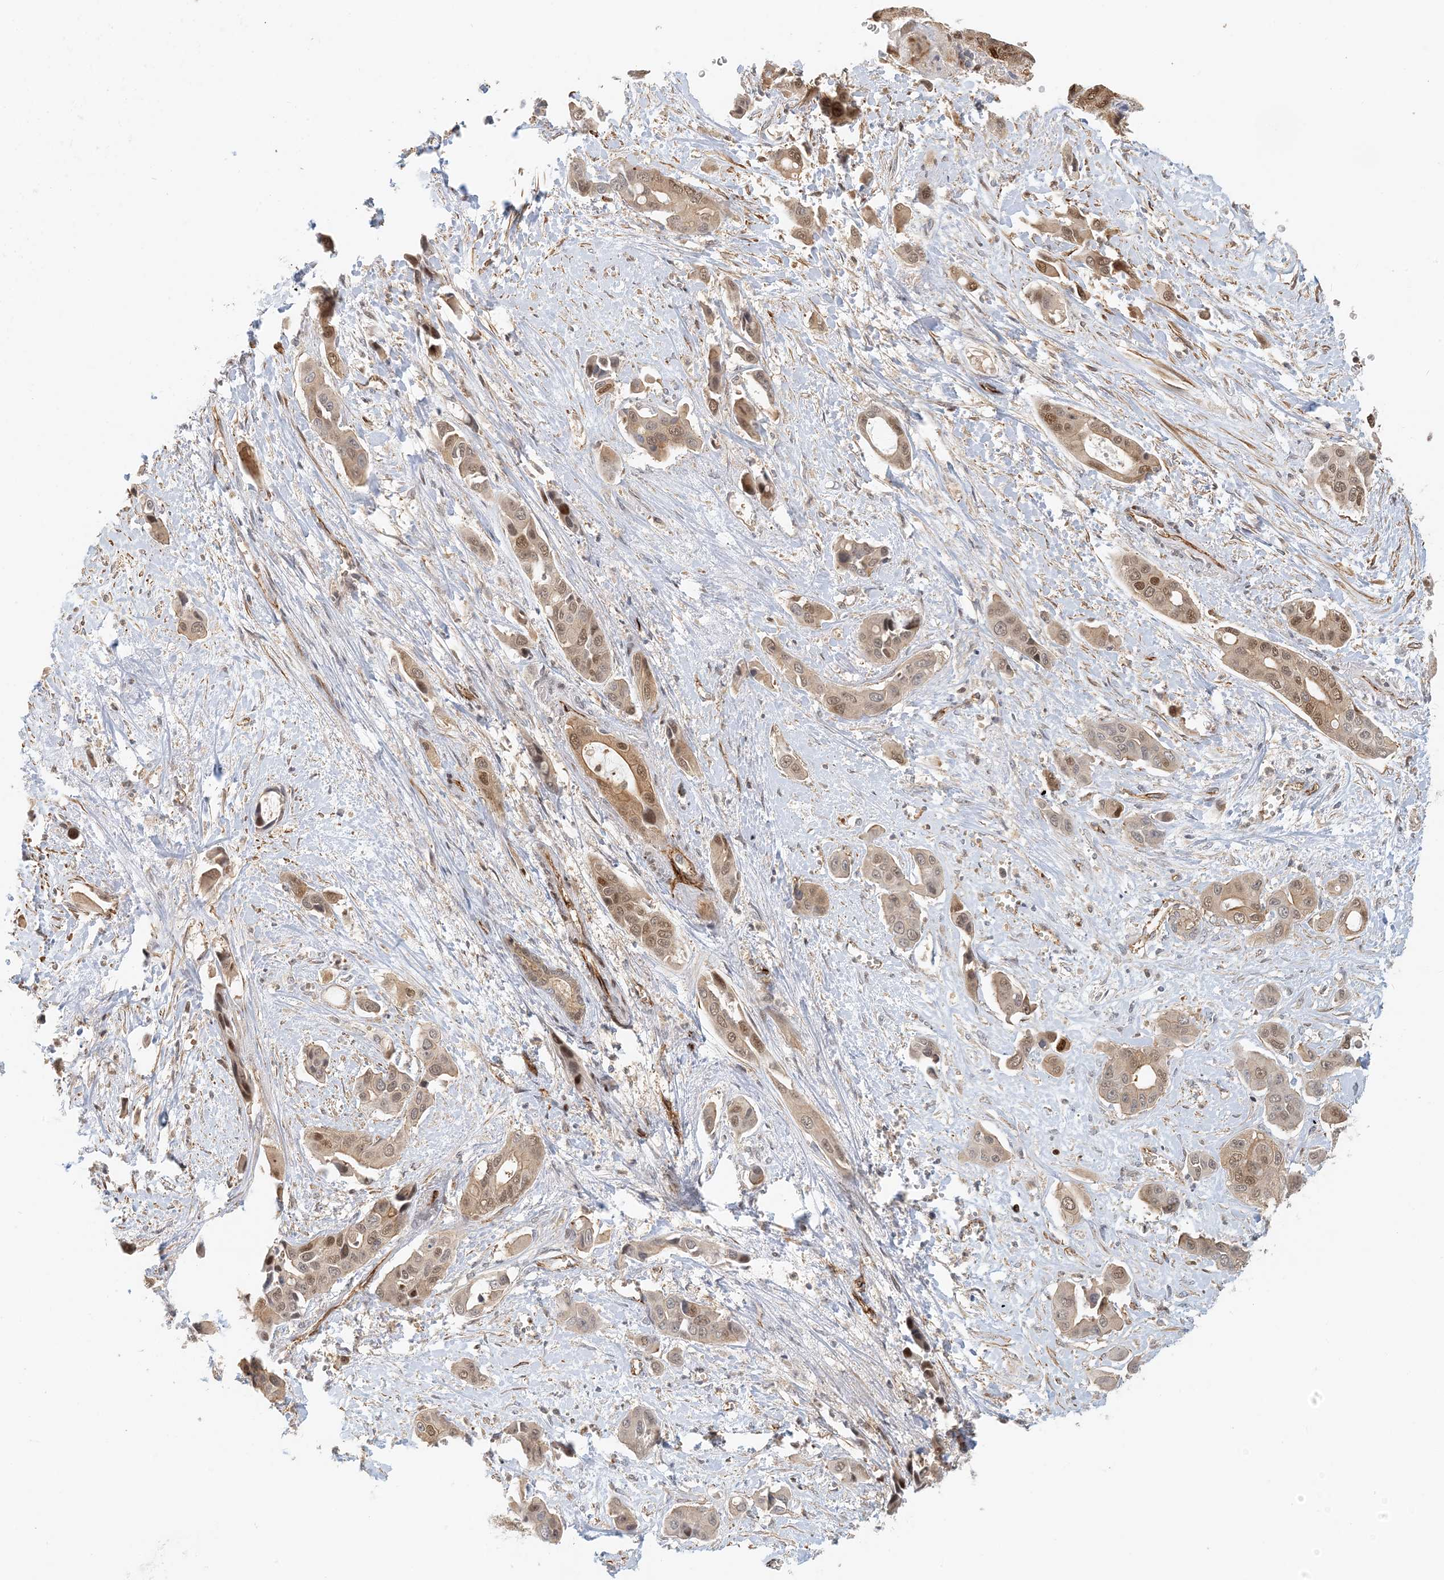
{"staining": {"intensity": "weak", "quantity": "25%-75%", "location": "cytoplasmic/membranous,nuclear"}, "tissue": "liver cancer", "cell_type": "Tumor cells", "image_type": "cancer", "snomed": [{"axis": "morphology", "description": "Cholangiocarcinoma"}, {"axis": "topography", "description": "Liver"}], "caption": "A histopathology image of liver cholangiocarcinoma stained for a protein exhibits weak cytoplasmic/membranous and nuclear brown staining in tumor cells.", "gene": "MAPKBP1", "patient": {"sex": "female", "age": 52}}